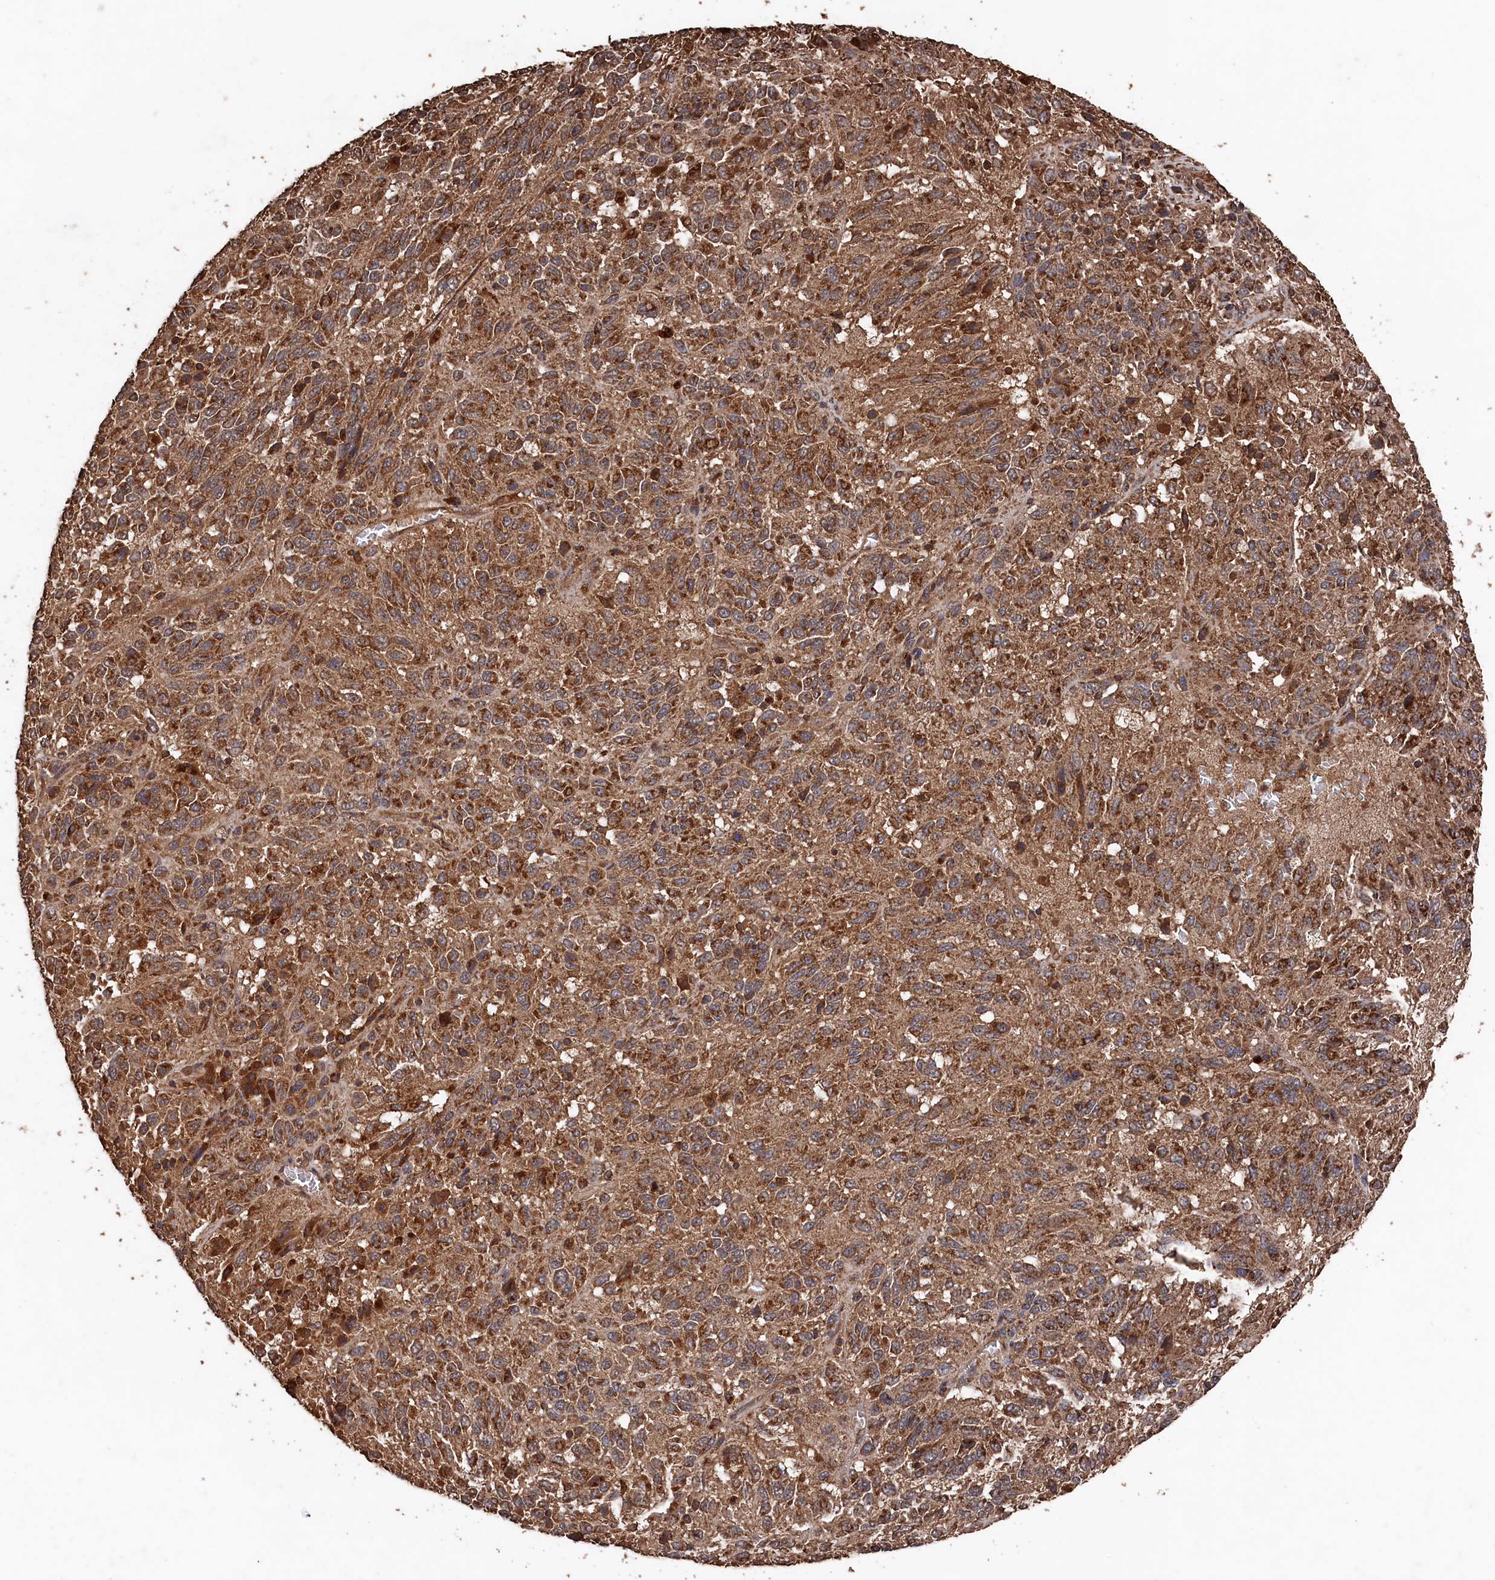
{"staining": {"intensity": "moderate", "quantity": ">75%", "location": "cytoplasmic/membranous"}, "tissue": "melanoma", "cell_type": "Tumor cells", "image_type": "cancer", "snomed": [{"axis": "morphology", "description": "Malignant melanoma, Metastatic site"}, {"axis": "topography", "description": "Lung"}], "caption": "A brown stain labels moderate cytoplasmic/membranous expression of a protein in human melanoma tumor cells. (DAB = brown stain, brightfield microscopy at high magnification).", "gene": "SNX33", "patient": {"sex": "male", "age": 64}}